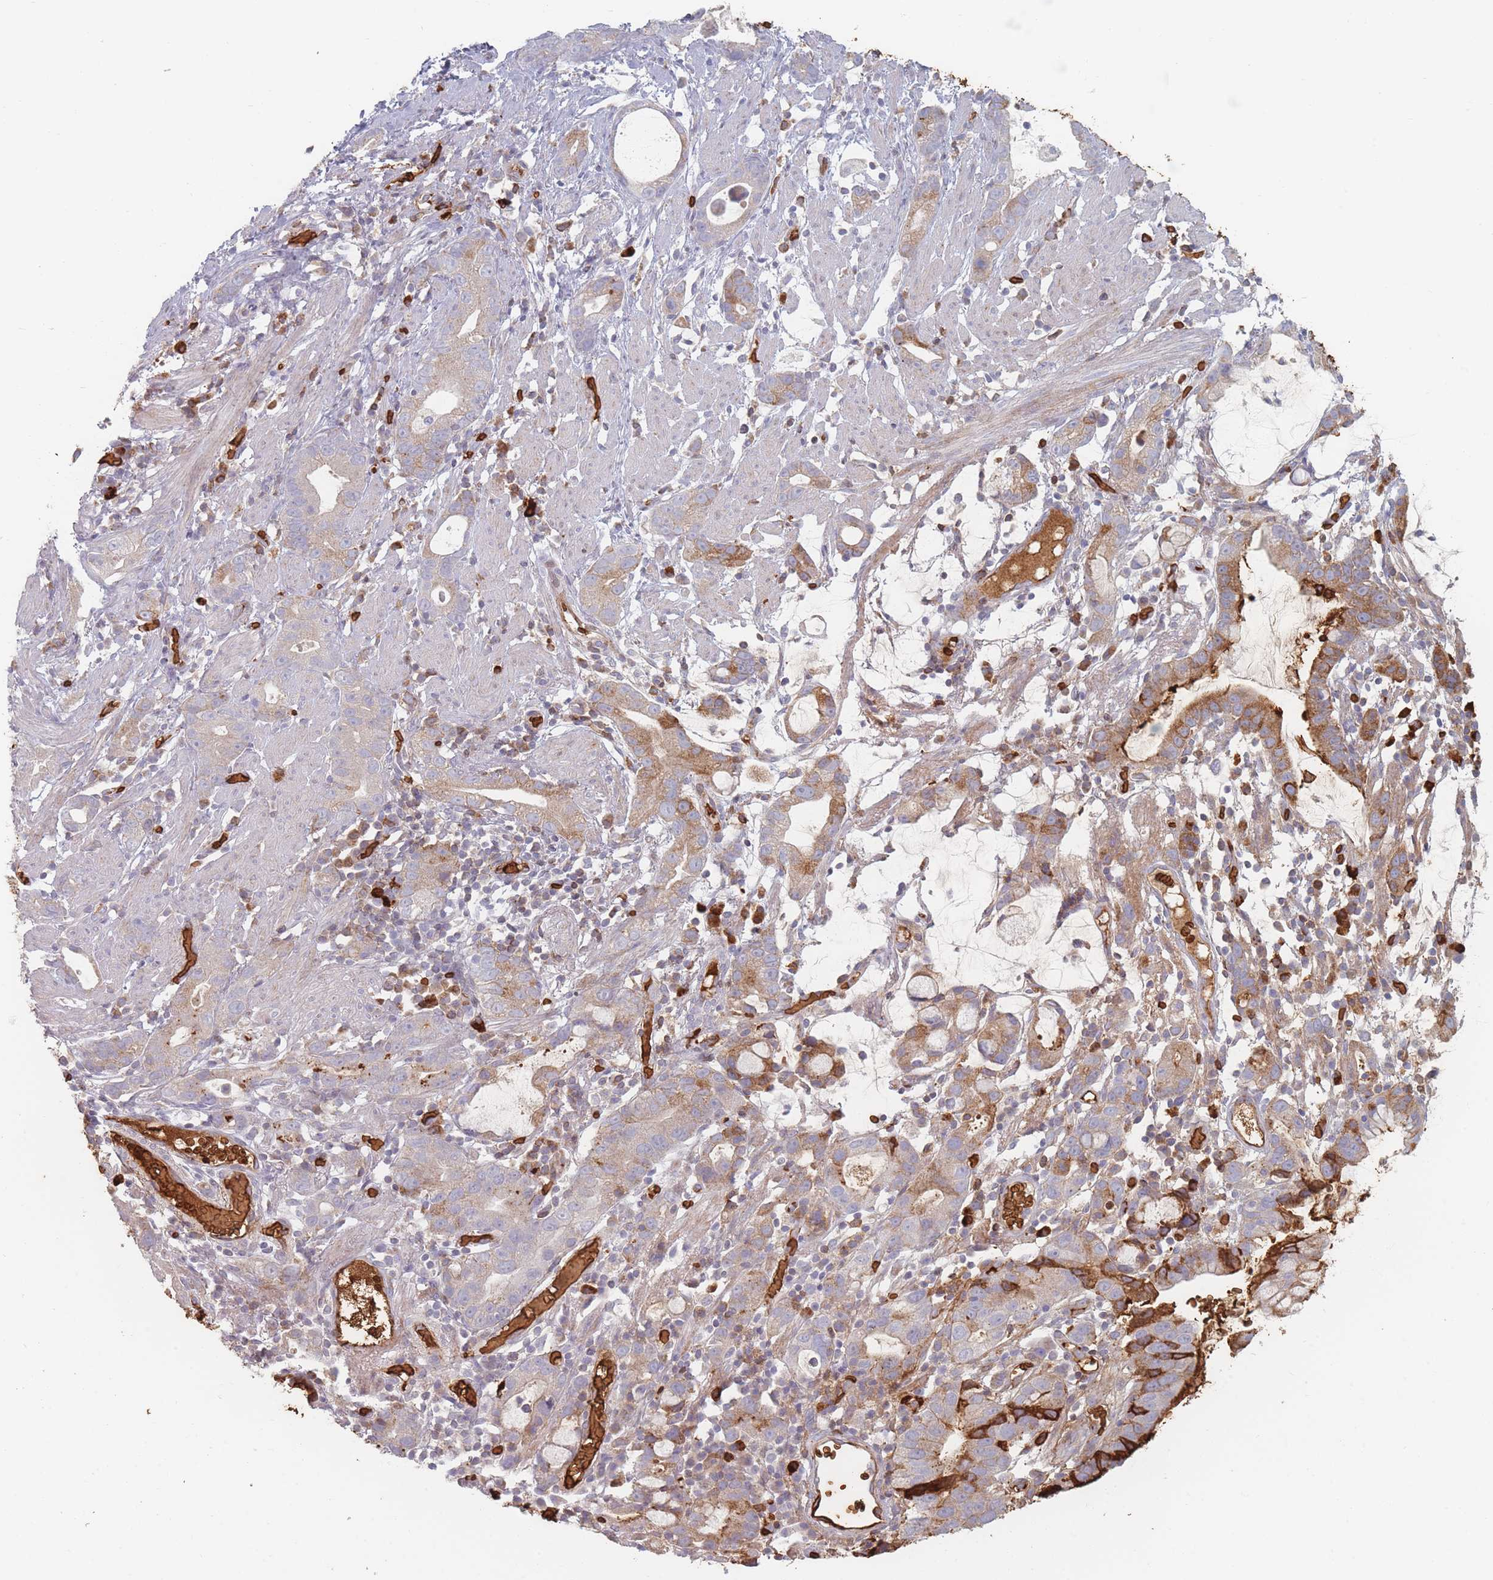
{"staining": {"intensity": "moderate", "quantity": "<25%", "location": "cytoplasmic/membranous"}, "tissue": "stomach cancer", "cell_type": "Tumor cells", "image_type": "cancer", "snomed": [{"axis": "morphology", "description": "Adenocarcinoma, NOS"}, {"axis": "topography", "description": "Stomach"}], "caption": "IHC of stomach cancer demonstrates low levels of moderate cytoplasmic/membranous staining in about <25% of tumor cells.", "gene": "SLC2A6", "patient": {"sex": "male", "age": 55}}